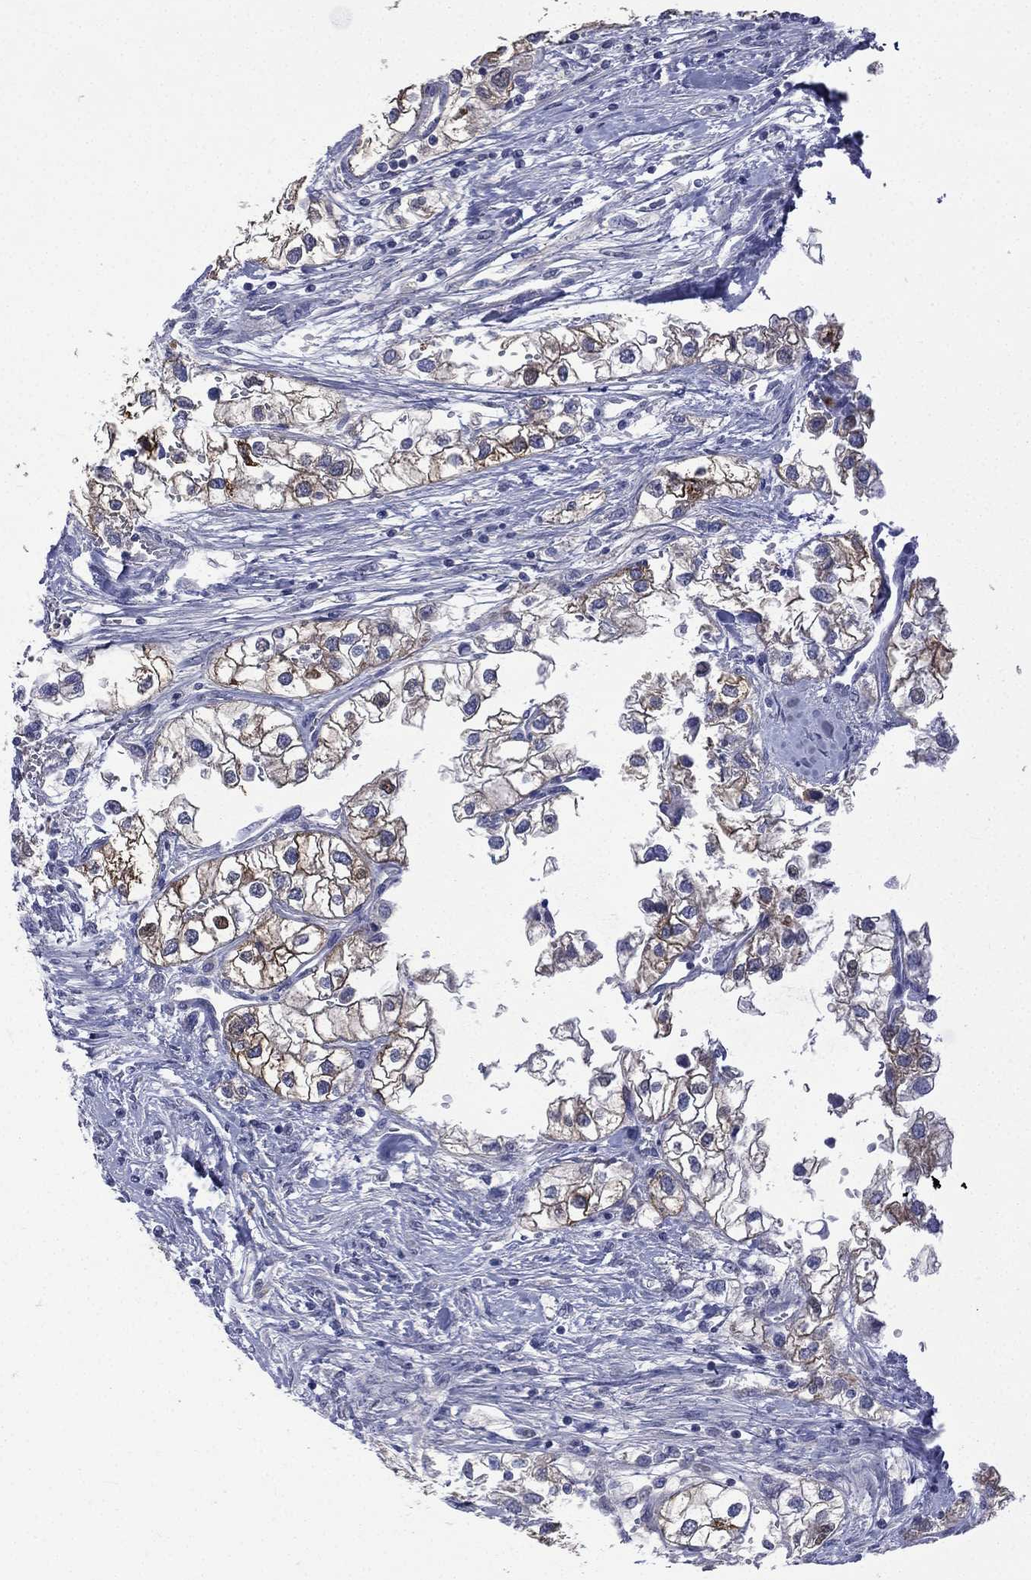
{"staining": {"intensity": "strong", "quantity": "25%-75%", "location": "cytoplasmic/membranous"}, "tissue": "renal cancer", "cell_type": "Tumor cells", "image_type": "cancer", "snomed": [{"axis": "morphology", "description": "Adenocarcinoma, NOS"}, {"axis": "topography", "description": "Kidney"}], "caption": "Immunohistochemistry of renal adenocarcinoma exhibits high levels of strong cytoplasmic/membranous staining in approximately 25%-75% of tumor cells. (IHC, brightfield microscopy, high magnification).", "gene": "CES2", "patient": {"sex": "male", "age": 59}}